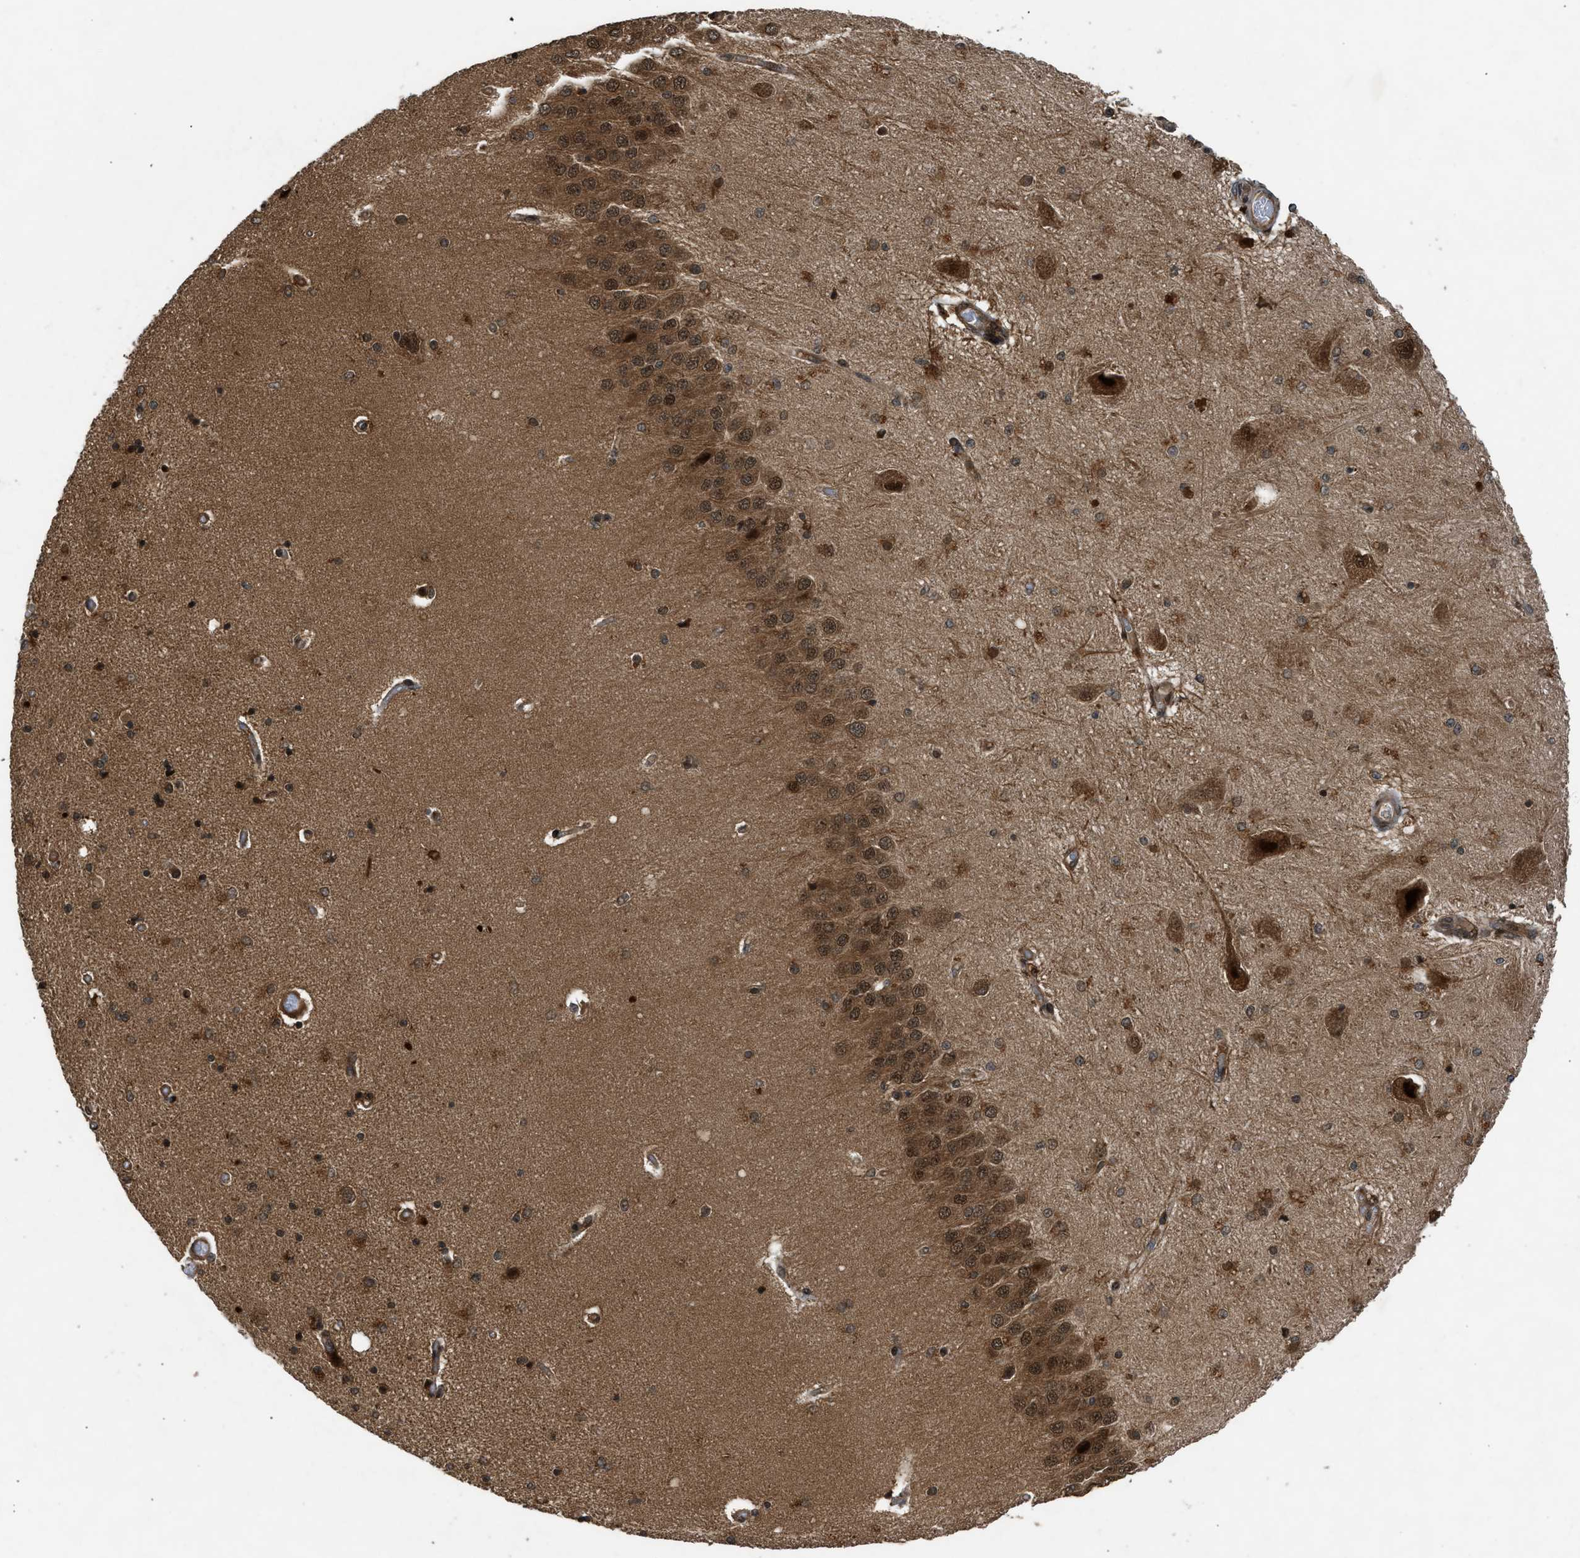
{"staining": {"intensity": "strong", "quantity": ">75%", "location": "cytoplasmic/membranous,nuclear"}, "tissue": "hippocampus", "cell_type": "Glial cells", "image_type": "normal", "snomed": [{"axis": "morphology", "description": "Normal tissue, NOS"}, {"axis": "topography", "description": "Hippocampus"}], "caption": "IHC staining of normal hippocampus, which displays high levels of strong cytoplasmic/membranous,nuclear staining in approximately >75% of glial cells indicating strong cytoplasmic/membranous,nuclear protein expression. The staining was performed using DAB (3,3'-diaminobenzidine) (brown) for protein detection and nuclei were counterstained in hematoxylin (blue).", "gene": "TXNL1", "patient": {"sex": "female", "age": 54}}